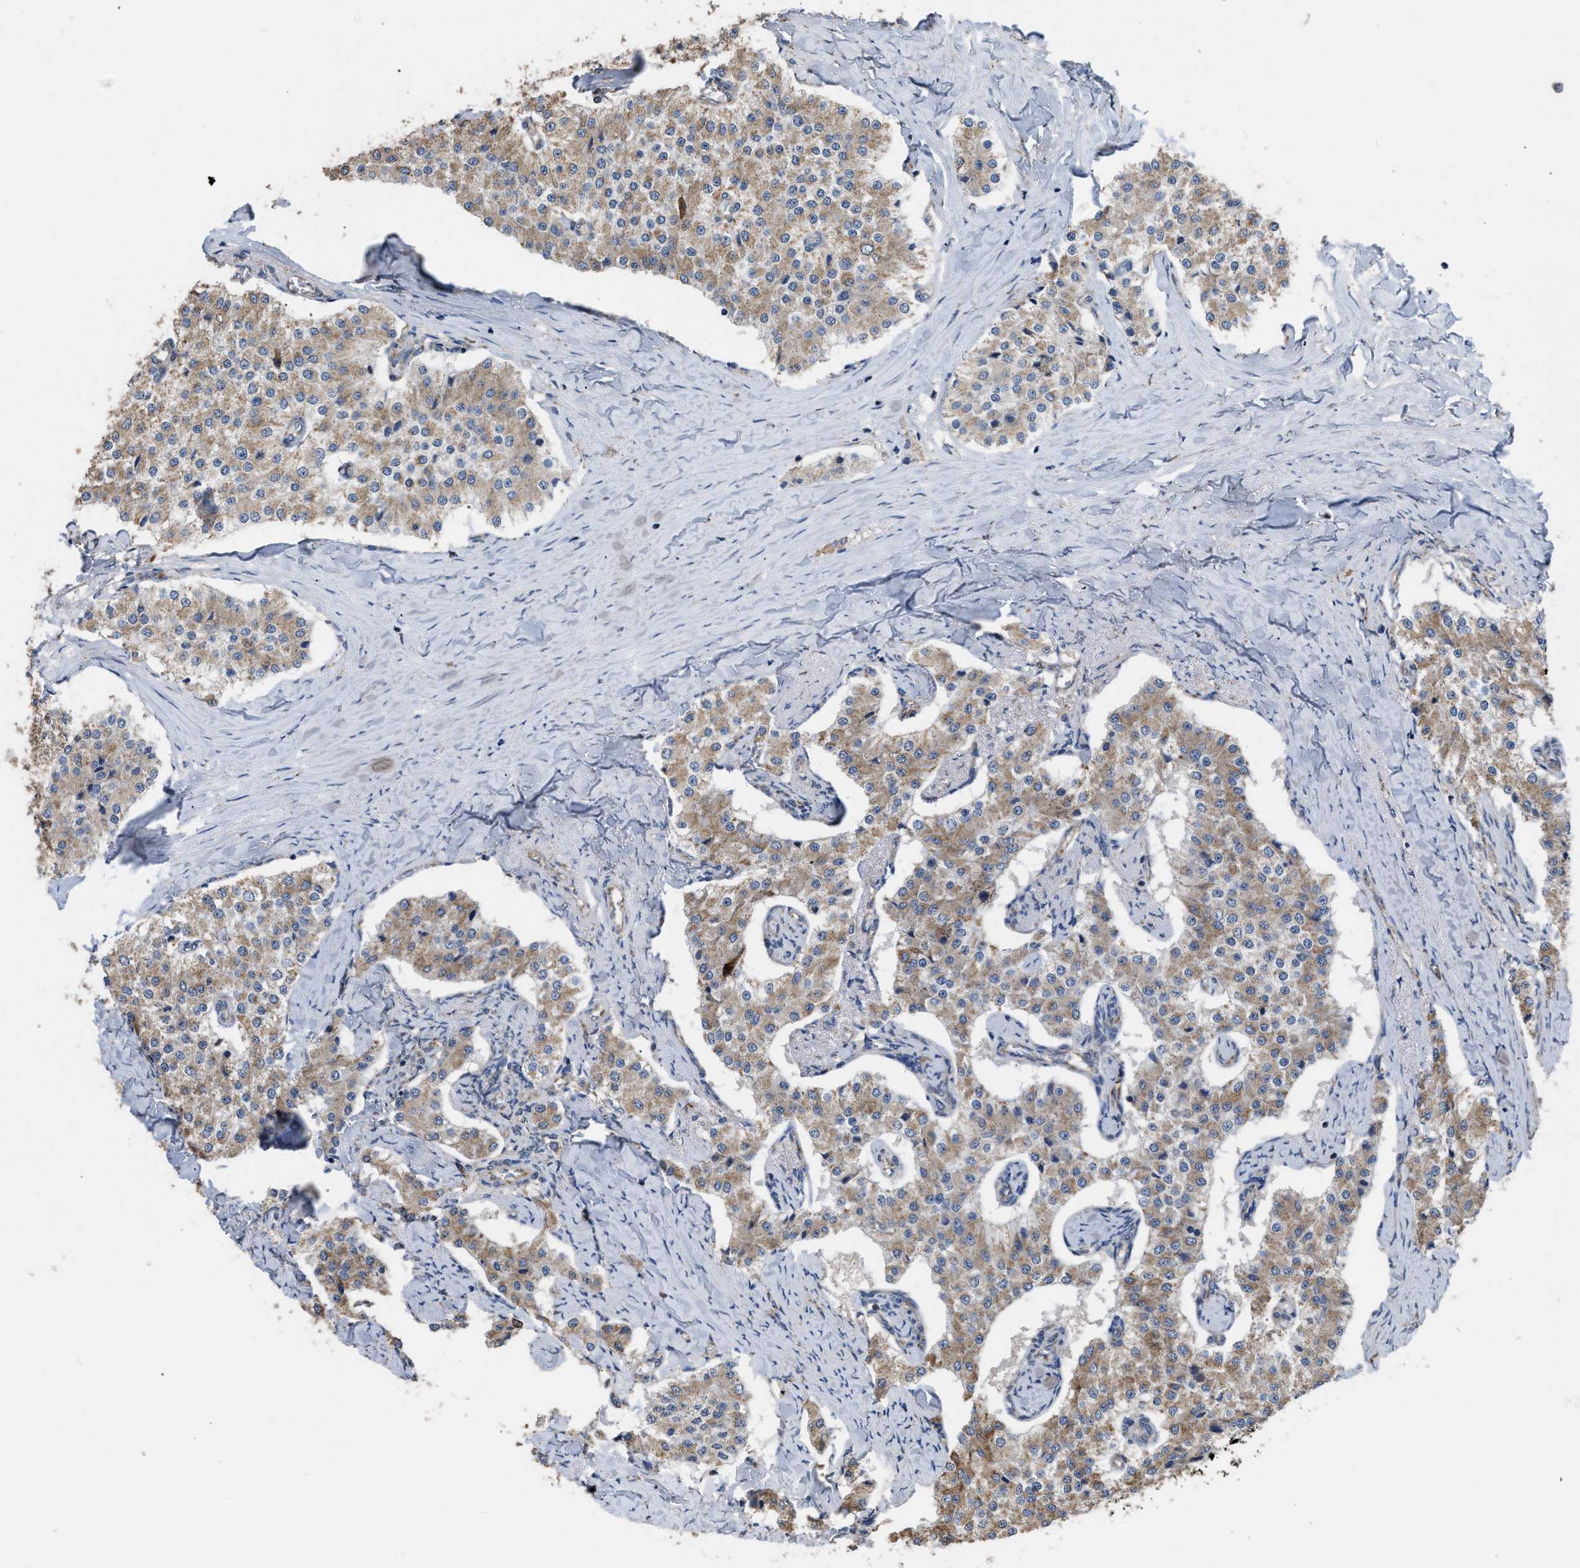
{"staining": {"intensity": "moderate", "quantity": ">75%", "location": "cytoplasmic/membranous"}, "tissue": "carcinoid", "cell_type": "Tumor cells", "image_type": "cancer", "snomed": [{"axis": "morphology", "description": "Carcinoid, malignant, NOS"}, {"axis": "topography", "description": "Colon"}], "caption": "The immunohistochemical stain labels moderate cytoplasmic/membranous staining in tumor cells of carcinoid tissue.", "gene": "AK2", "patient": {"sex": "female", "age": 52}}